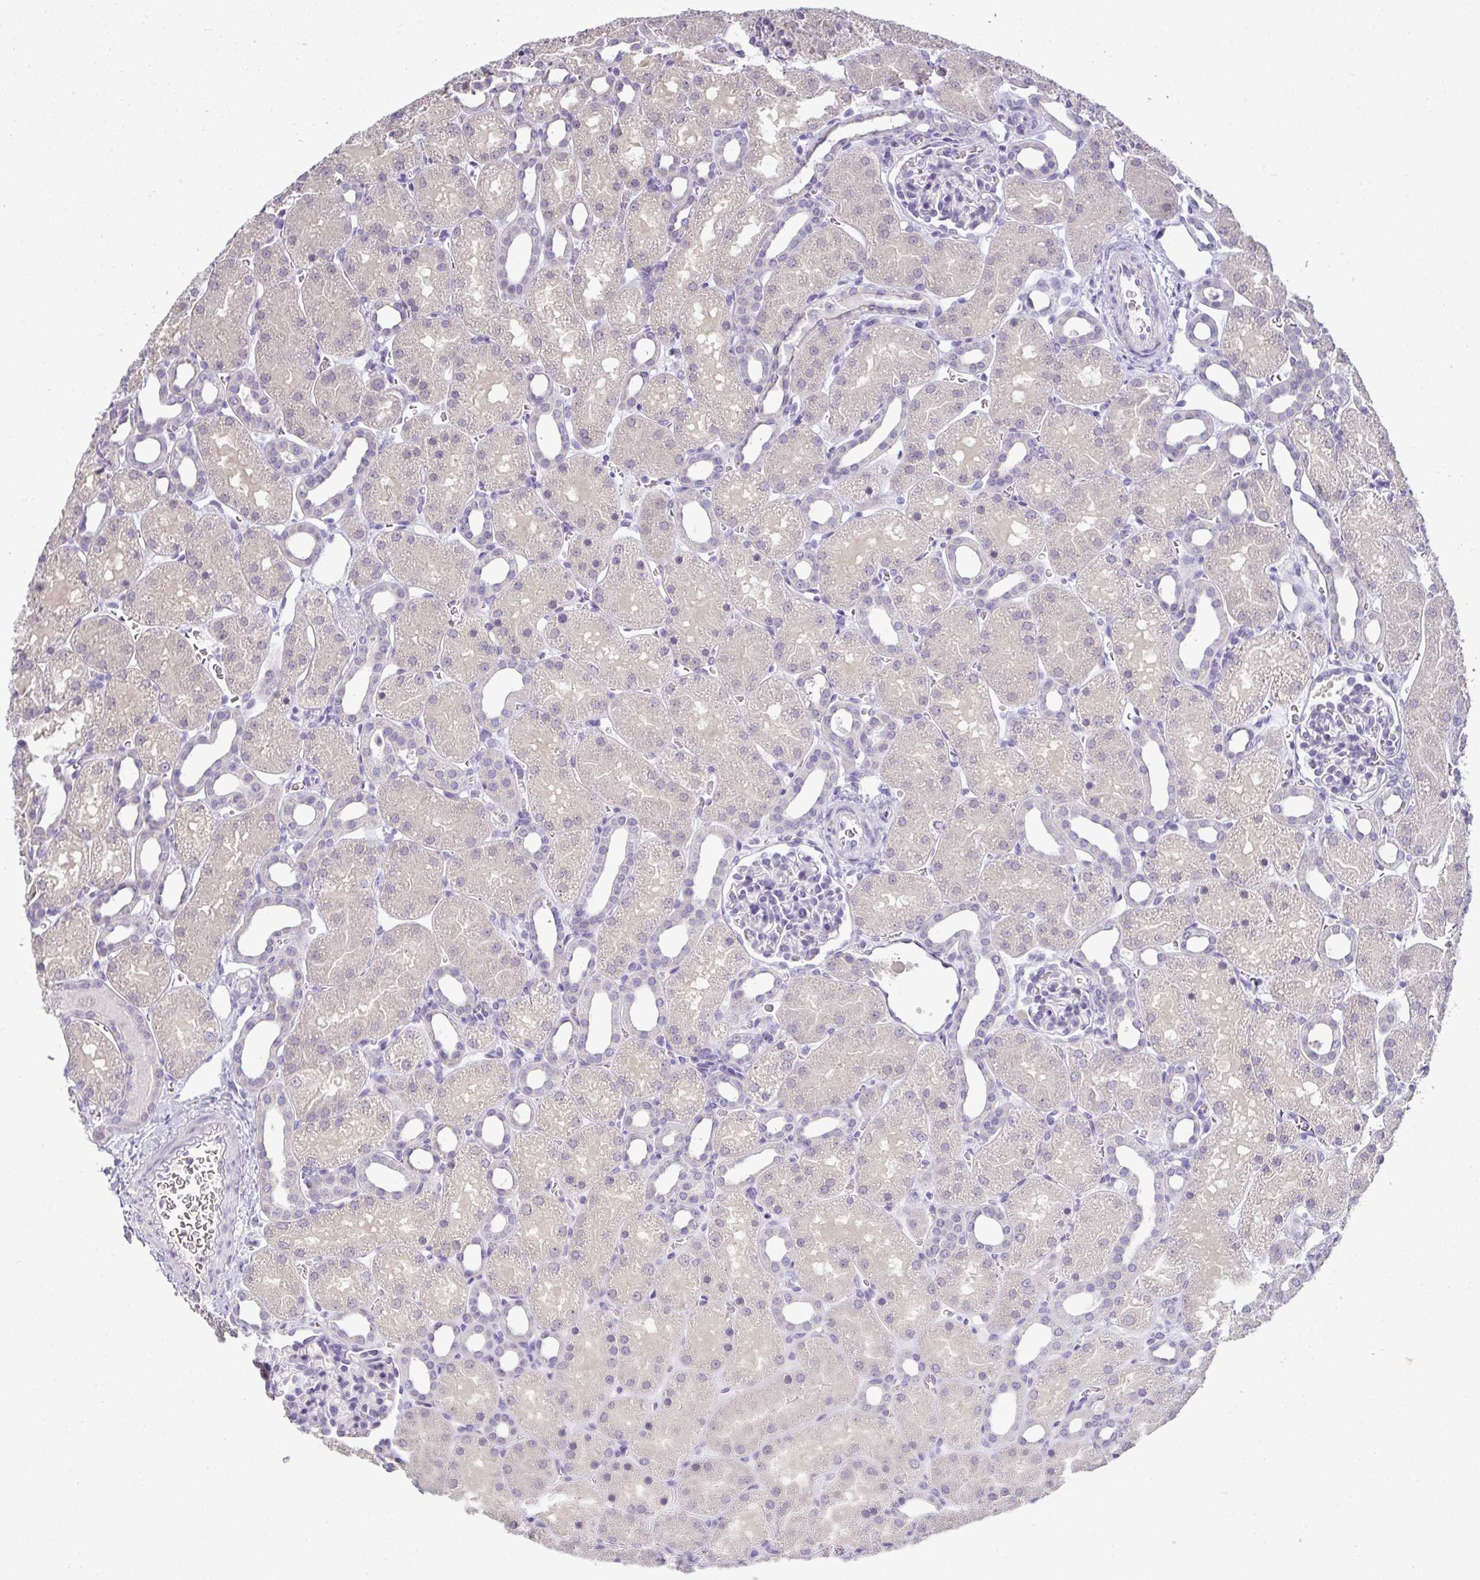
{"staining": {"intensity": "negative", "quantity": "none", "location": "none"}, "tissue": "kidney", "cell_type": "Cells in glomeruli", "image_type": "normal", "snomed": [{"axis": "morphology", "description": "Normal tissue, NOS"}, {"axis": "topography", "description": "Kidney"}], "caption": "This image is of unremarkable kidney stained with immunohistochemistry to label a protein in brown with the nuclei are counter-stained blue. There is no staining in cells in glomeruli.", "gene": "CMPK1", "patient": {"sex": "male", "age": 2}}